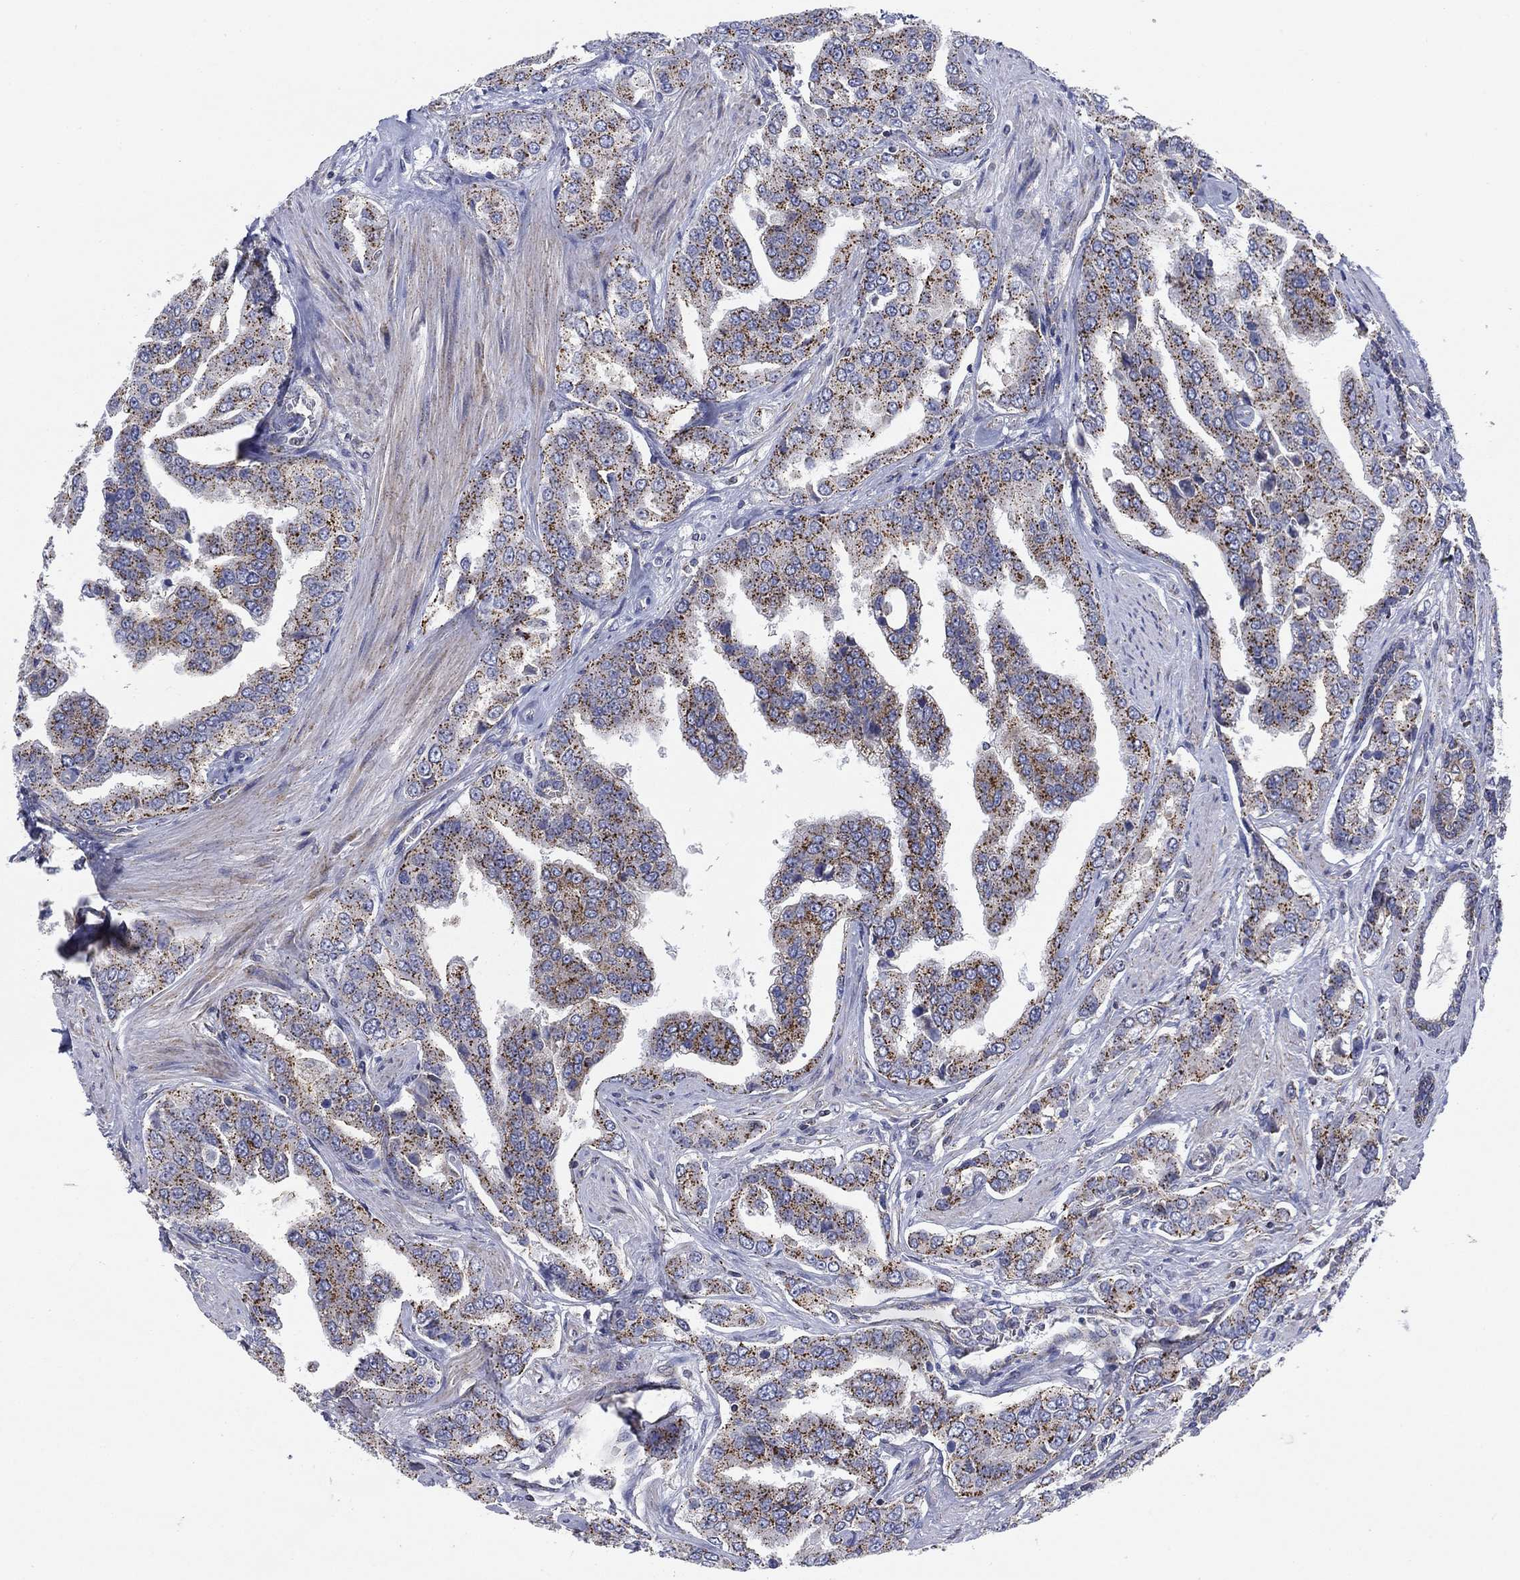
{"staining": {"intensity": "moderate", "quantity": "25%-75%", "location": "cytoplasmic/membranous"}, "tissue": "prostate cancer", "cell_type": "Tumor cells", "image_type": "cancer", "snomed": [{"axis": "morphology", "description": "Adenocarcinoma, NOS"}, {"axis": "topography", "description": "Prostate and seminal vesicle, NOS"}, {"axis": "topography", "description": "Prostate"}], "caption": "Brown immunohistochemical staining in human prostate adenocarcinoma displays moderate cytoplasmic/membranous staining in approximately 25%-75% of tumor cells. (IHC, brightfield microscopy, high magnification).", "gene": "NACAD", "patient": {"sex": "male", "age": 69}}